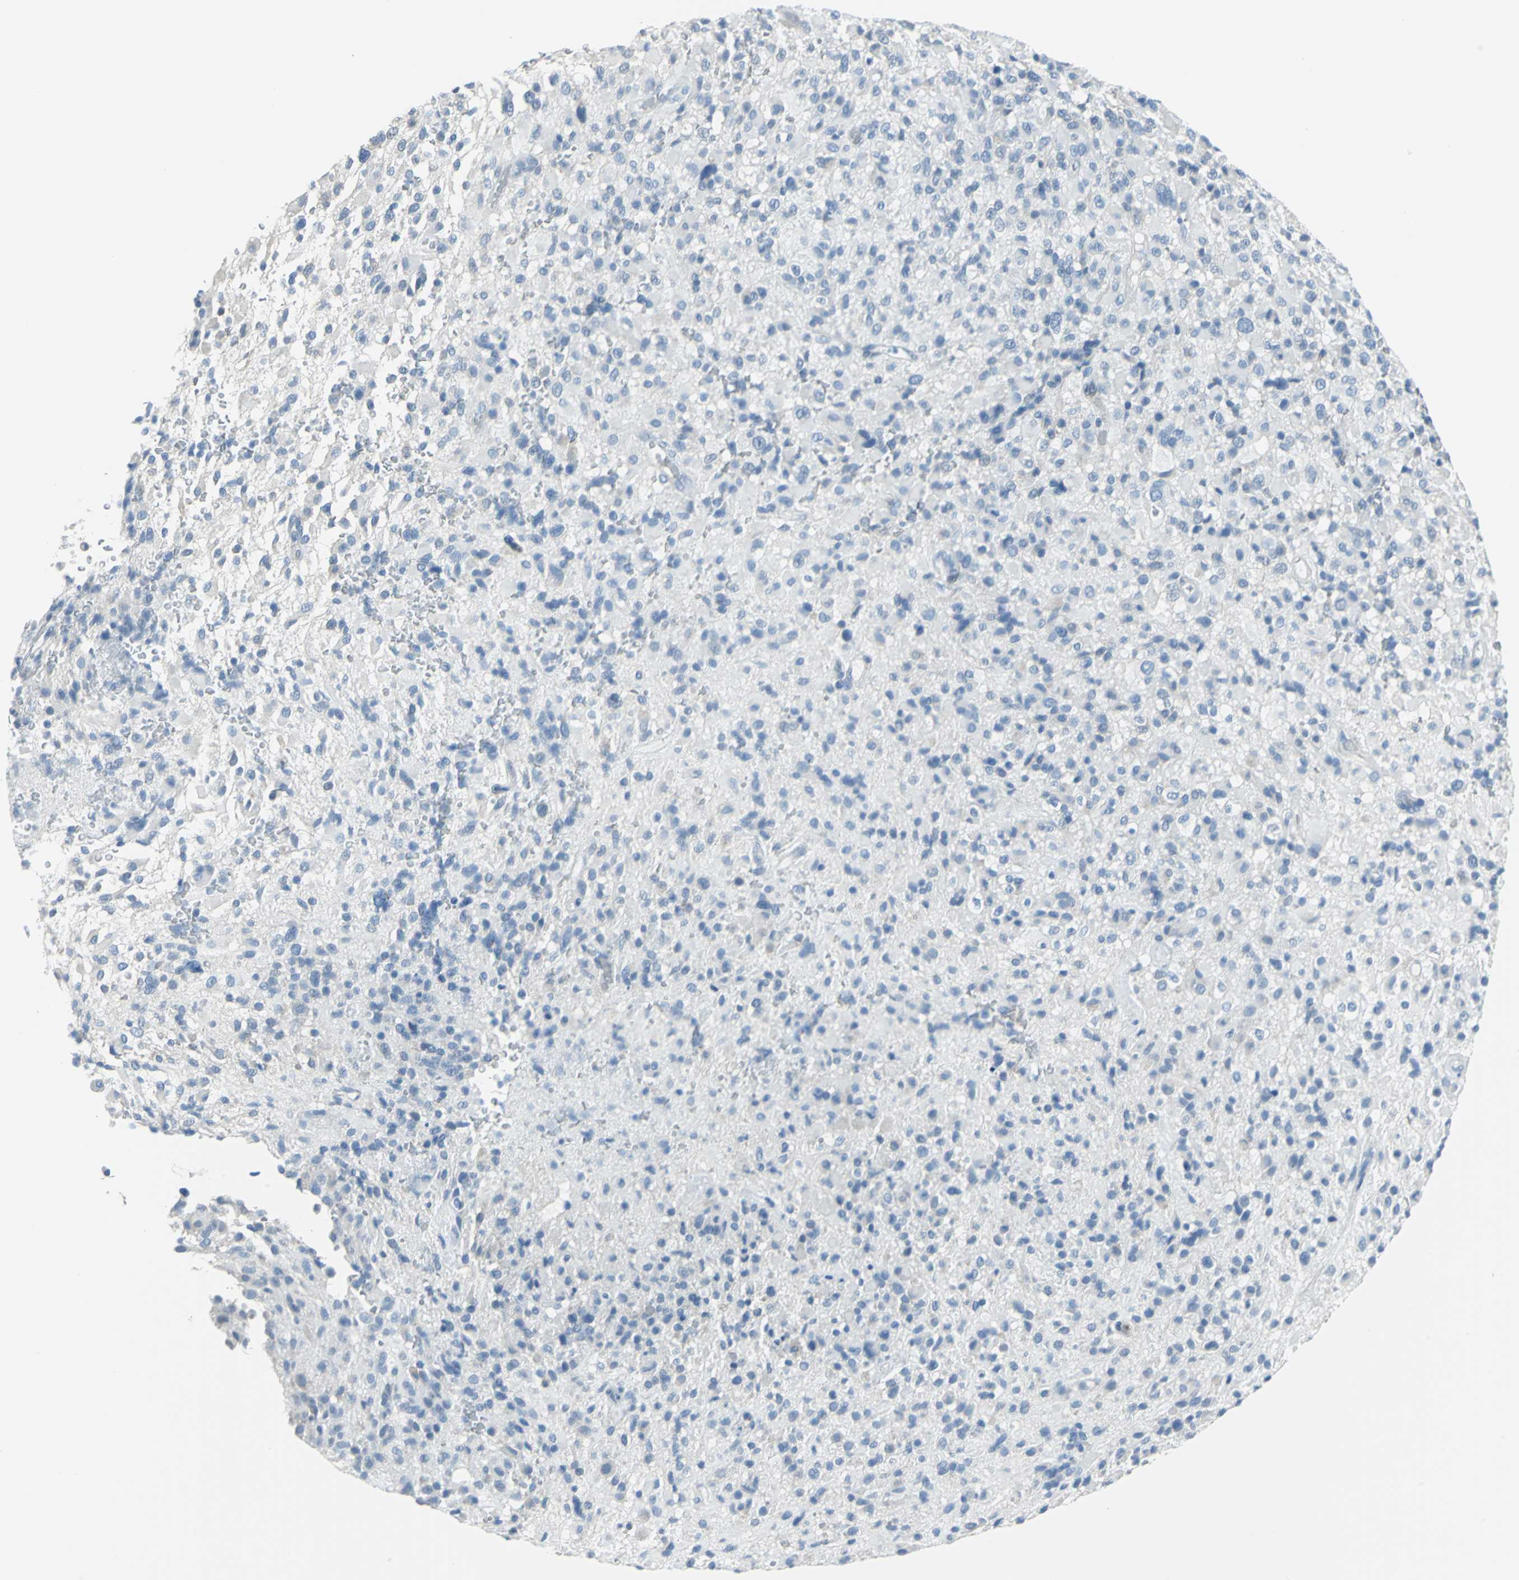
{"staining": {"intensity": "negative", "quantity": "none", "location": "none"}, "tissue": "glioma", "cell_type": "Tumor cells", "image_type": "cancer", "snomed": [{"axis": "morphology", "description": "Glioma, malignant, High grade"}, {"axis": "topography", "description": "Brain"}], "caption": "DAB (3,3'-diaminobenzidine) immunohistochemical staining of malignant high-grade glioma reveals no significant staining in tumor cells. (DAB (3,3'-diaminobenzidine) immunohistochemistry (IHC), high magnification).", "gene": "DNAI2", "patient": {"sex": "male", "age": 71}}